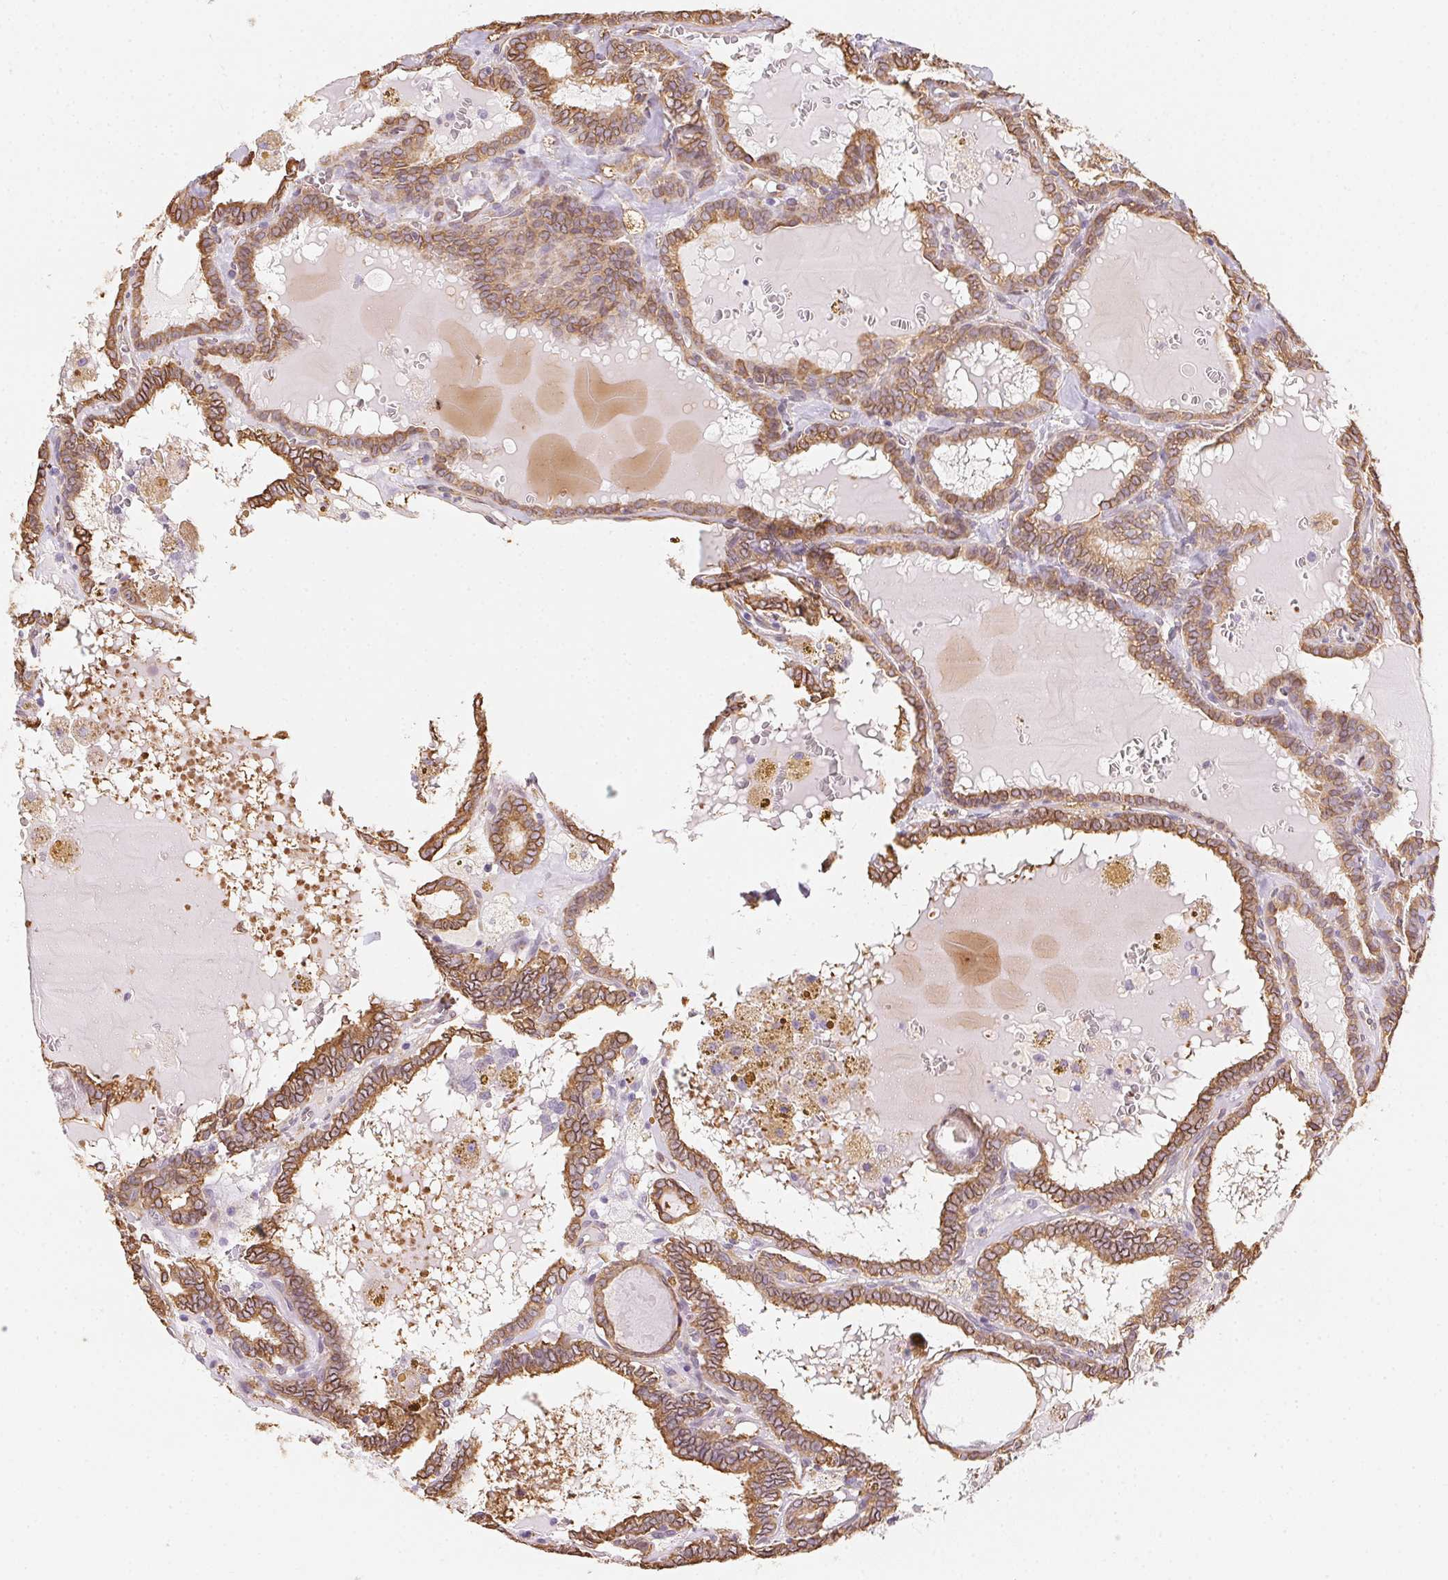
{"staining": {"intensity": "moderate", "quantity": ">75%", "location": "cytoplasmic/membranous"}, "tissue": "thyroid cancer", "cell_type": "Tumor cells", "image_type": "cancer", "snomed": [{"axis": "morphology", "description": "Papillary adenocarcinoma, NOS"}, {"axis": "topography", "description": "Thyroid gland"}], "caption": "Protein expression analysis of papillary adenocarcinoma (thyroid) shows moderate cytoplasmic/membranous staining in about >75% of tumor cells.", "gene": "RSBN1", "patient": {"sex": "female", "age": 39}}